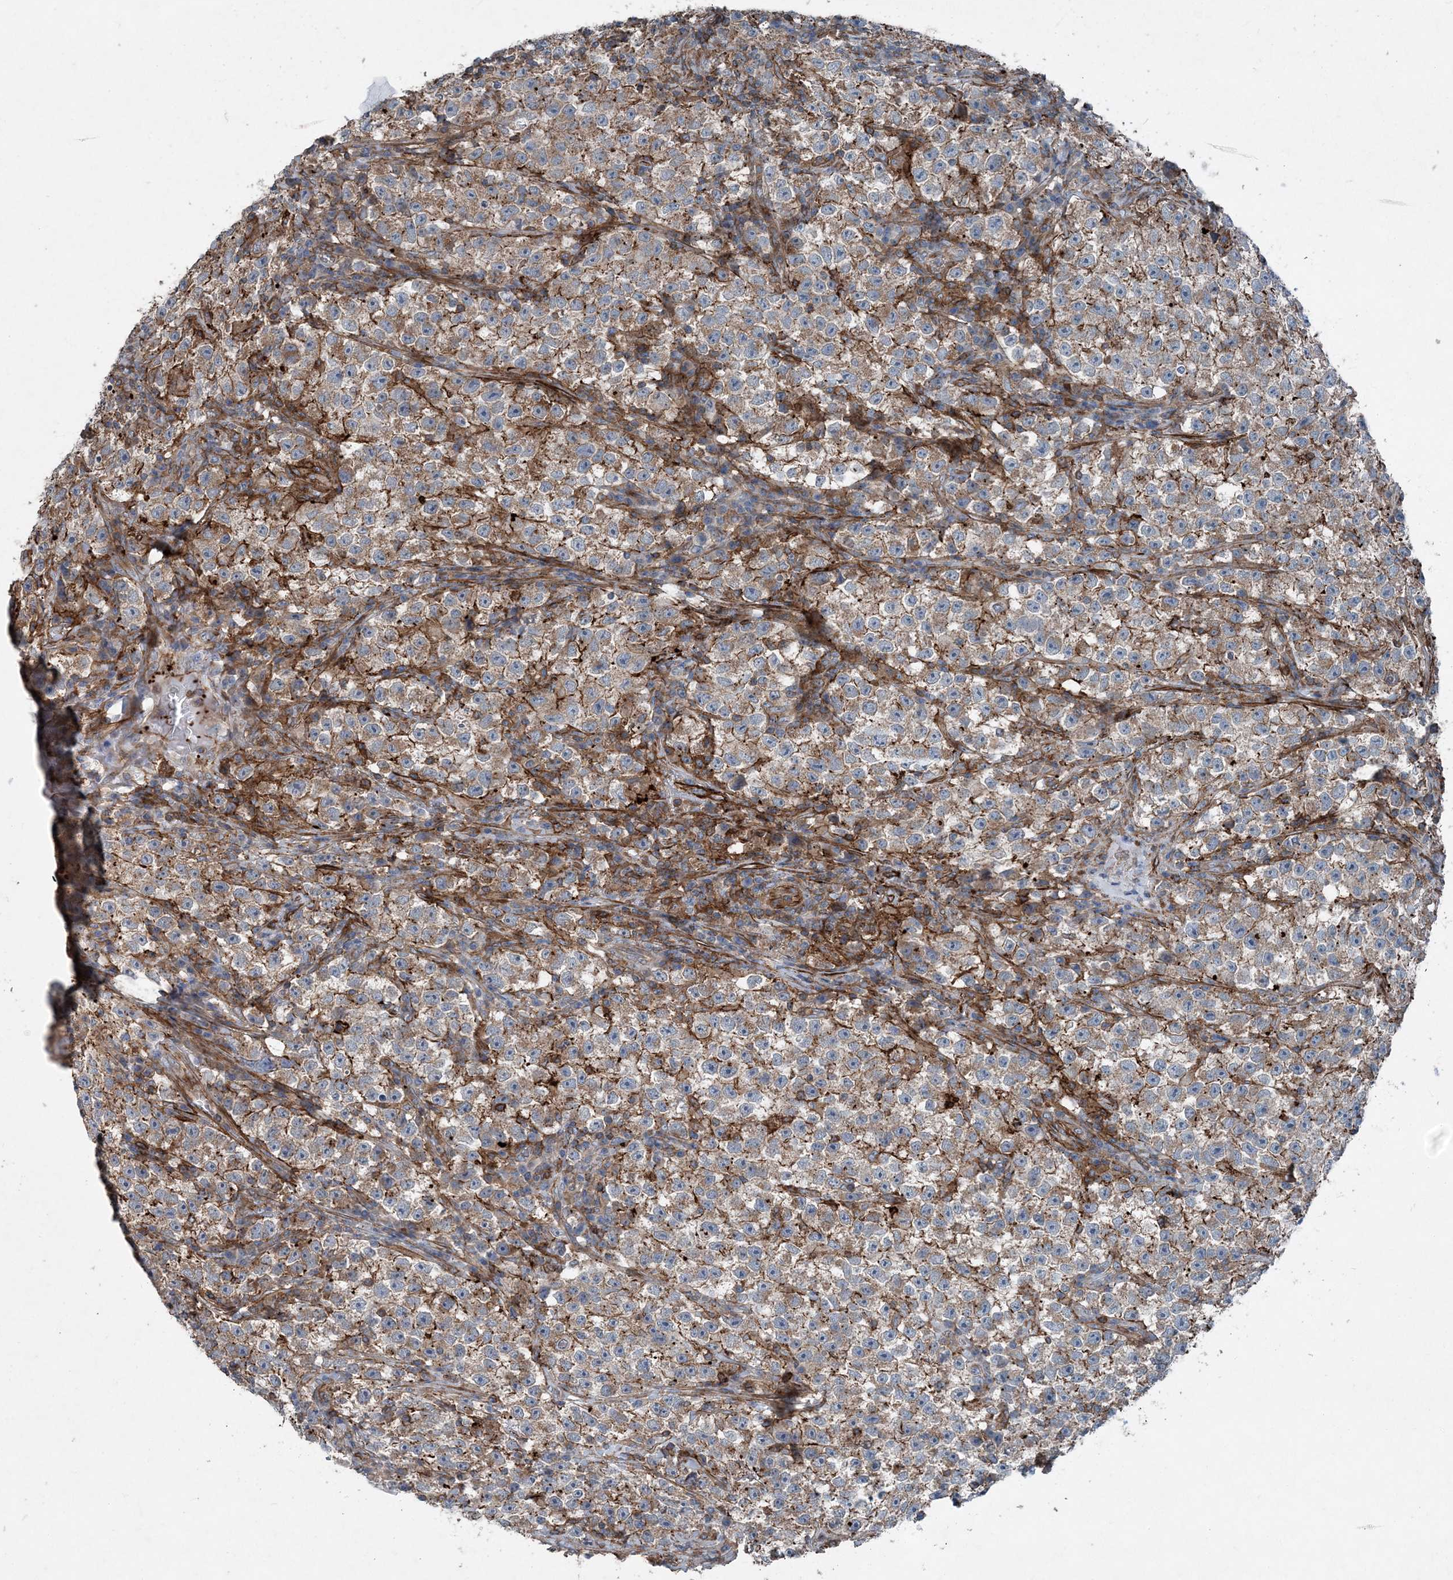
{"staining": {"intensity": "moderate", "quantity": "<25%", "location": "cytoplasmic/membranous"}, "tissue": "testis cancer", "cell_type": "Tumor cells", "image_type": "cancer", "snomed": [{"axis": "morphology", "description": "Seminoma, NOS"}, {"axis": "topography", "description": "Testis"}], "caption": "High-magnification brightfield microscopy of seminoma (testis) stained with DAB (3,3'-diaminobenzidine) (brown) and counterstained with hematoxylin (blue). tumor cells exhibit moderate cytoplasmic/membranous positivity is appreciated in approximately<25% of cells.", "gene": "DGUOK", "patient": {"sex": "male", "age": 22}}